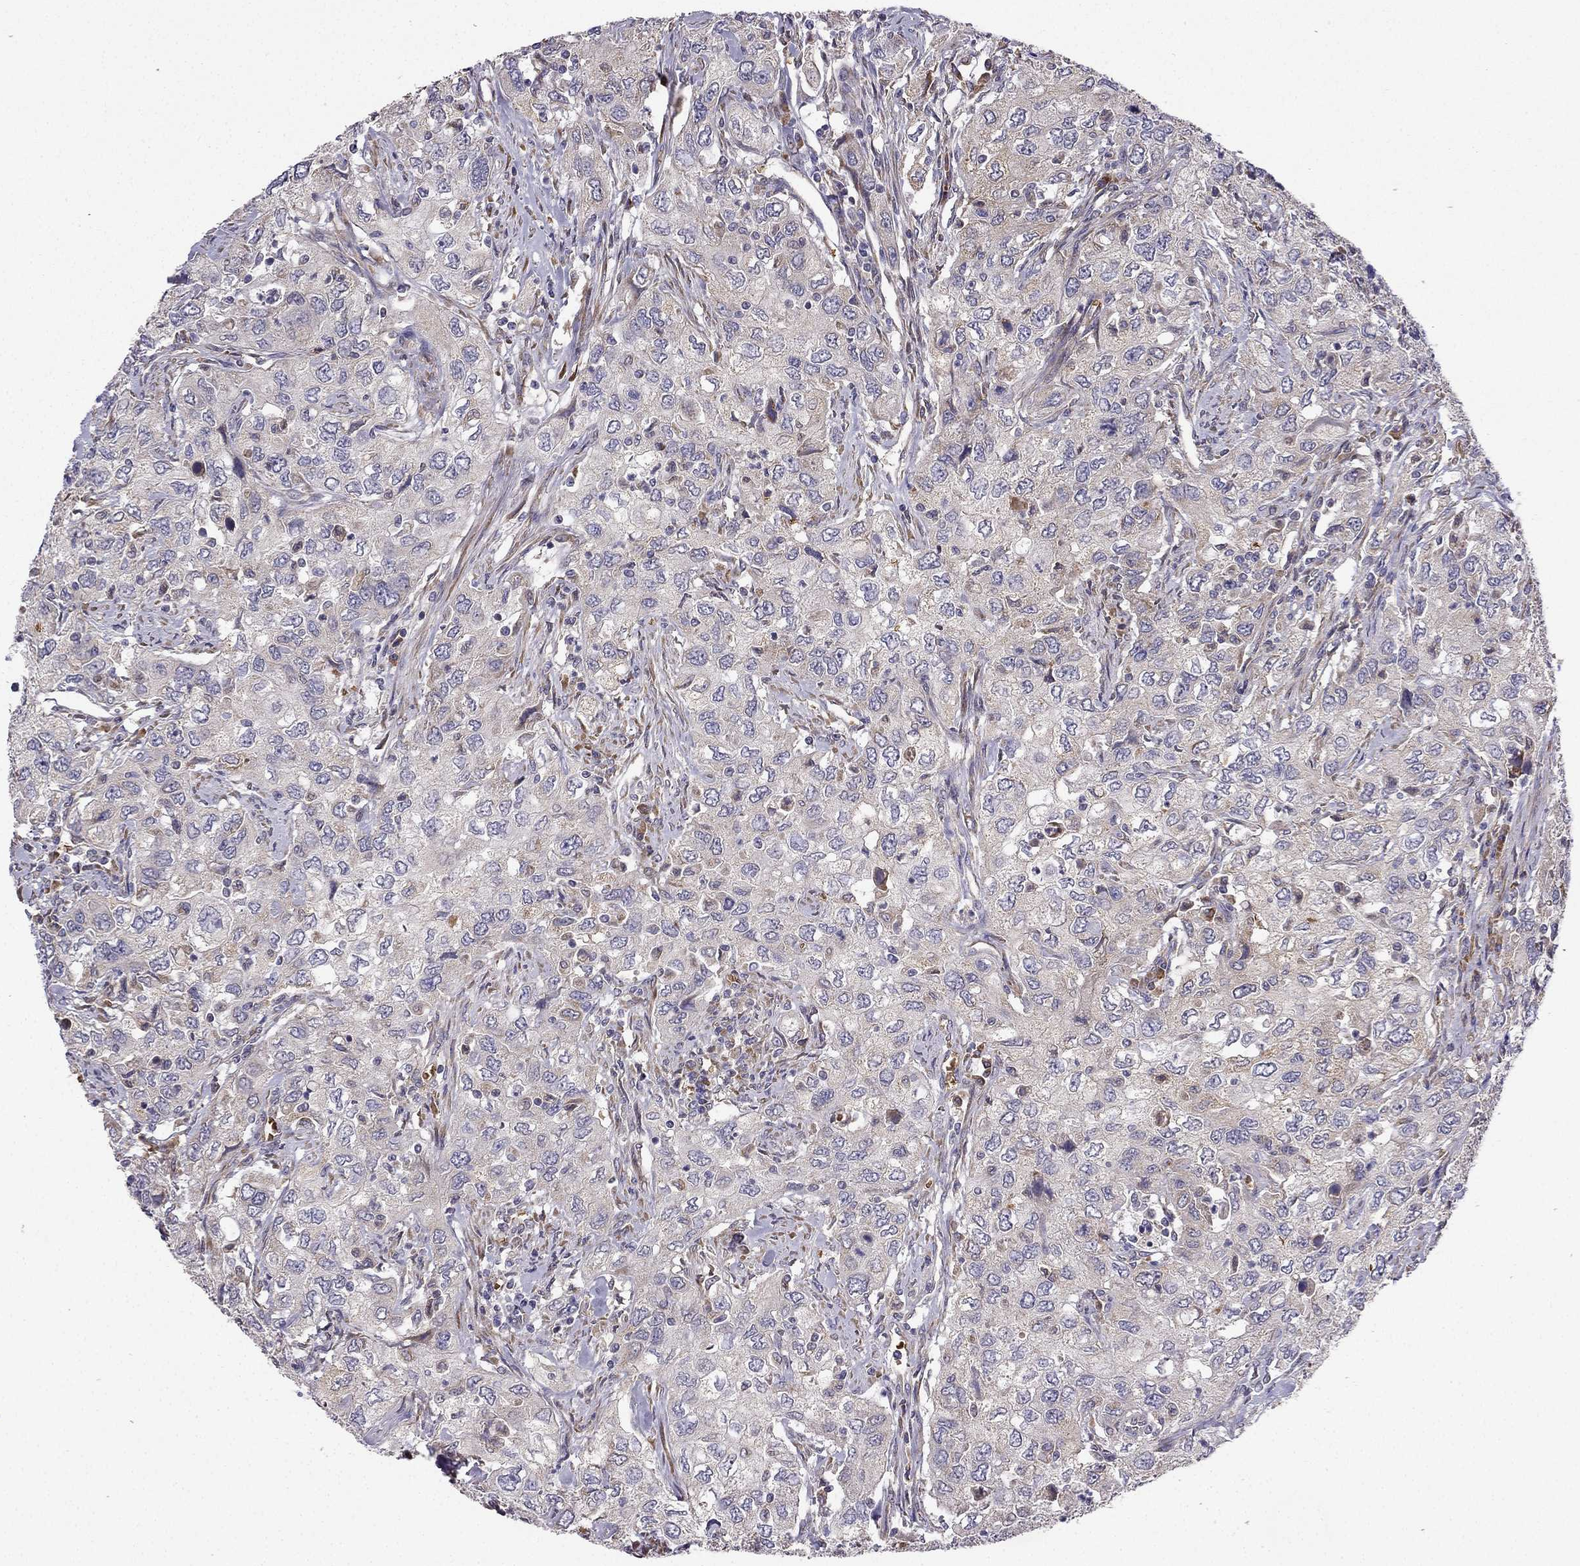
{"staining": {"intensity": "negative", "quantity": "none", "location": "none"}, "tissue": "urothelial cancer", "cell_type": "Tumor cells", "image_type": "cancer", "snomed": [{"axis": "morphology", "description": "Urothelial carcinoma, High grade"}, {"axis": "topography", "description": "Urinary bladder"}], "caption": "Urothelial cancer stained for a protein using immunohistochemistry (IHC) displays no expression tumor cells.", "gene": "B4GALT7", "patient": {"sex": "male", "age": 76}}